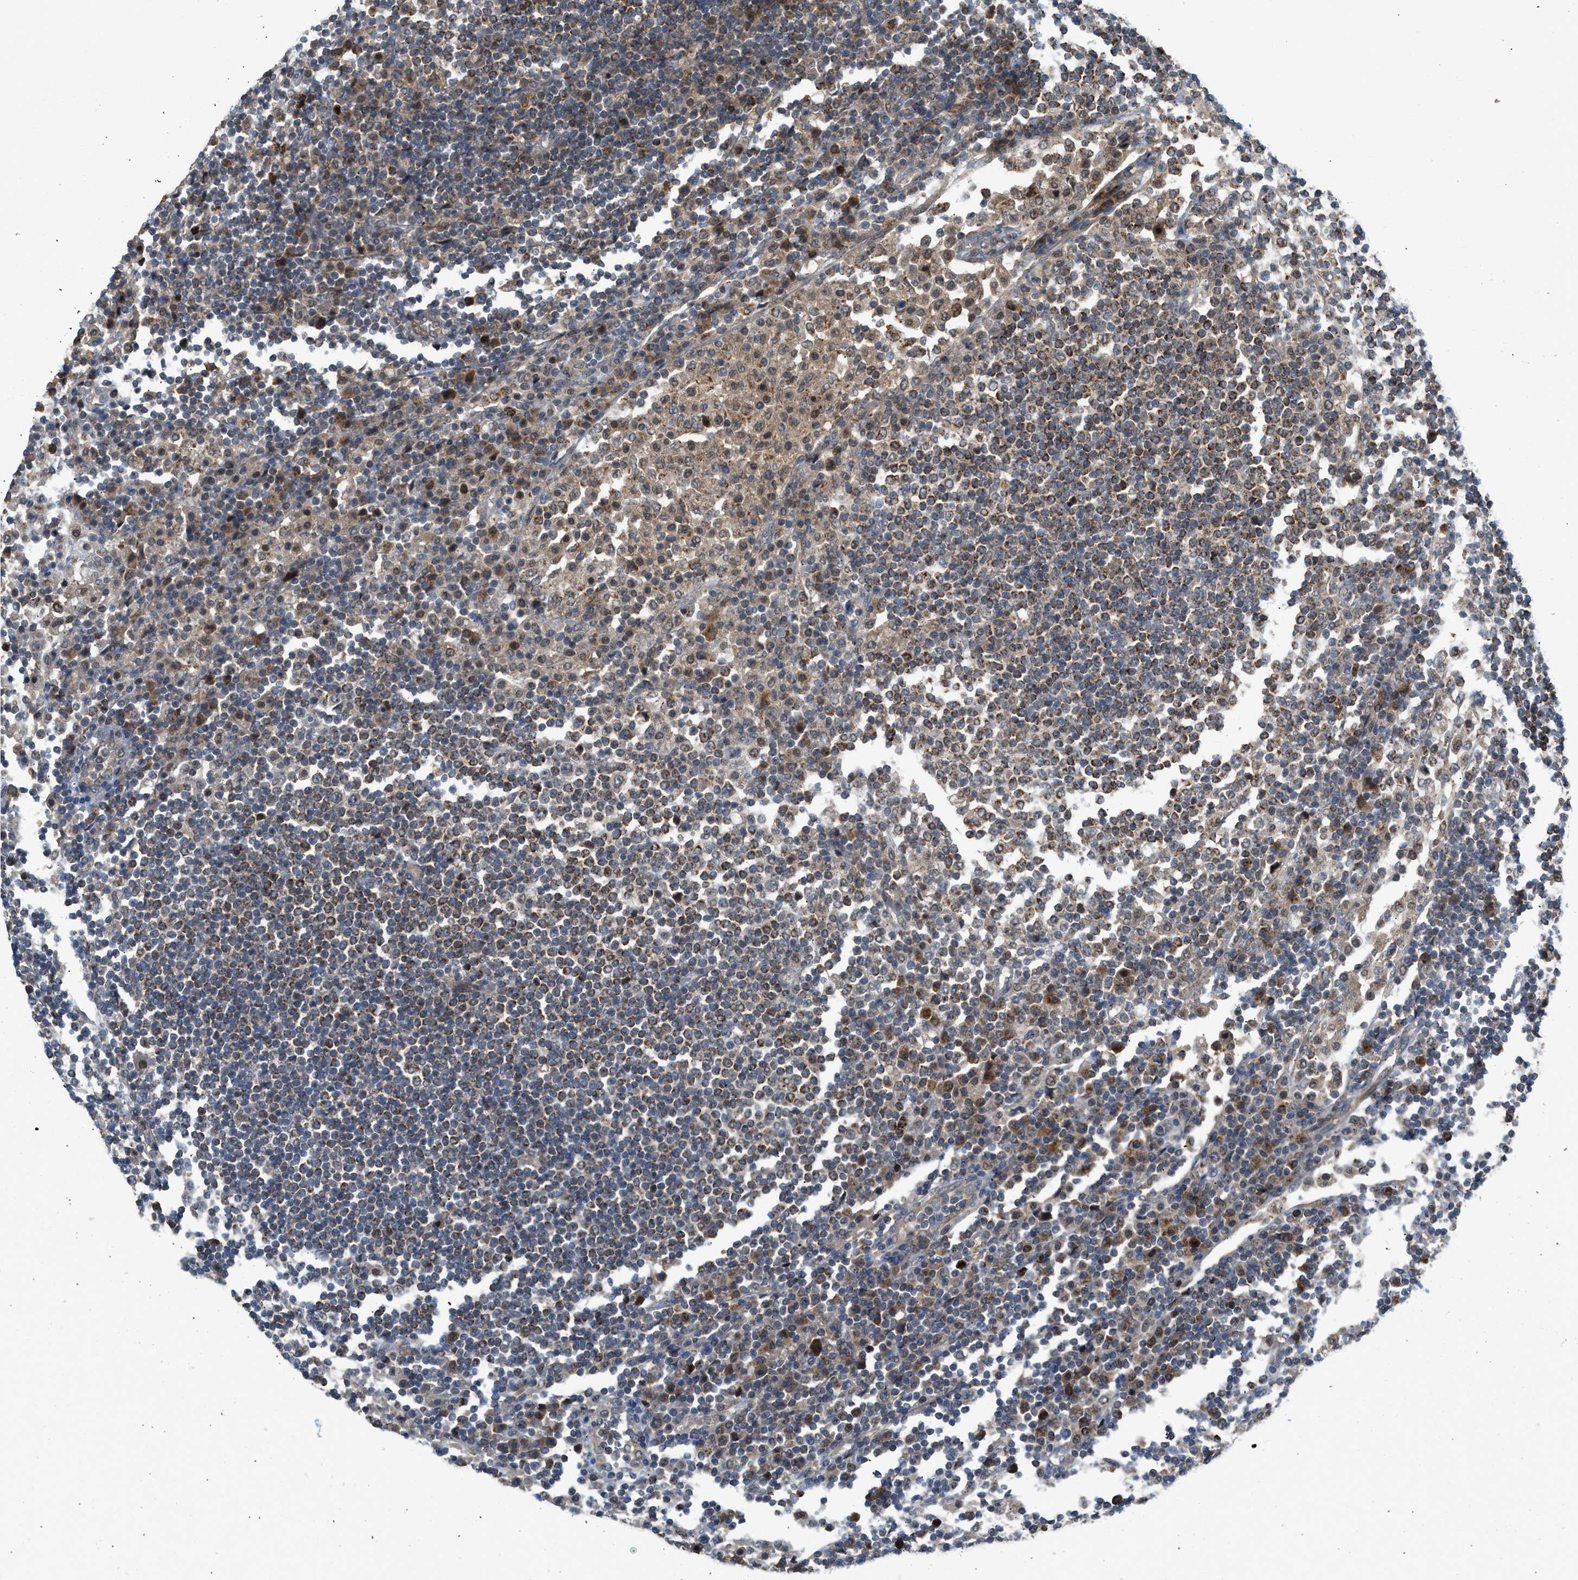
{"staining": {"intensity": "strong", "quantity": "25%-75%", "location": "cytoplasmic/membranous"}, "tissue": "lymph node", "cell_type": "Non-germinal center cells", "image_type": "normal", "snomed": [{"axis": "morphology", "description": "Normal tissue, NOS"}, {"axis": "topography", "description": "Lymph node"}], "caption": "DAB immunohistochemical staining of normal human lymph node exhibits strong cytoplasmic/membranous protein positivity in approximately 25%-75% of non-germinal center cells.", "gene": "SESN2", "patient": {"sex": "female", "age": 53}}